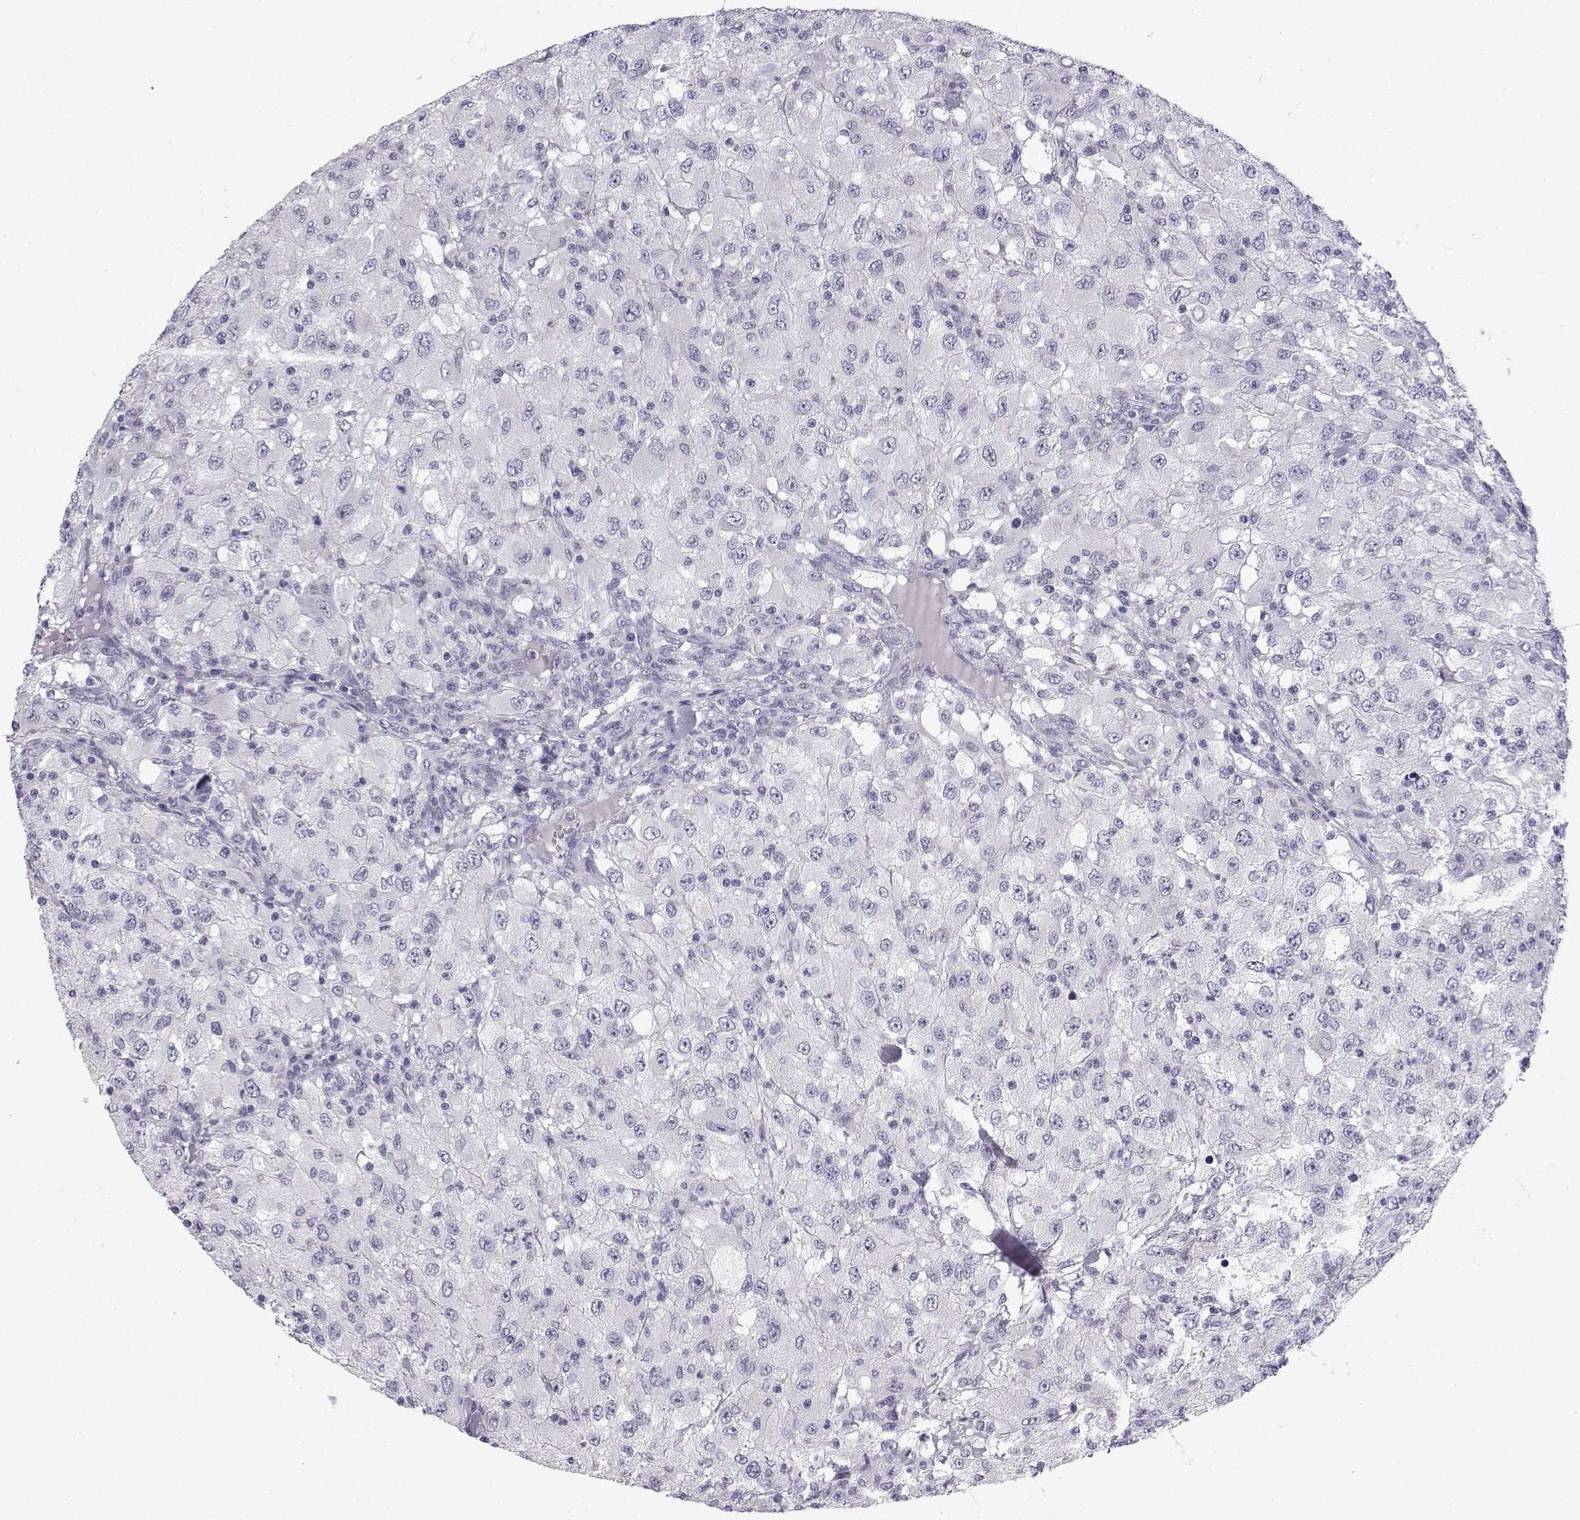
{"staining": {"intensity": "negative", "quantity": "none", "location": "none"}, "tissue": "renal cancer", "cell_type": "Tumor cells", "image_type": "cancer", "snomed": [{"axis": "morphology", "description": "Adenocarcinoma, NOS"}, {"axis": "topography", "description": "Kidney"}], "caption": "Tumor cells show no significant positivity in adenocarcinoma (renal). Nuclei are stained in blue.", "gene": "CFAP53", "patient": {"sex": "female", "age": 67}}